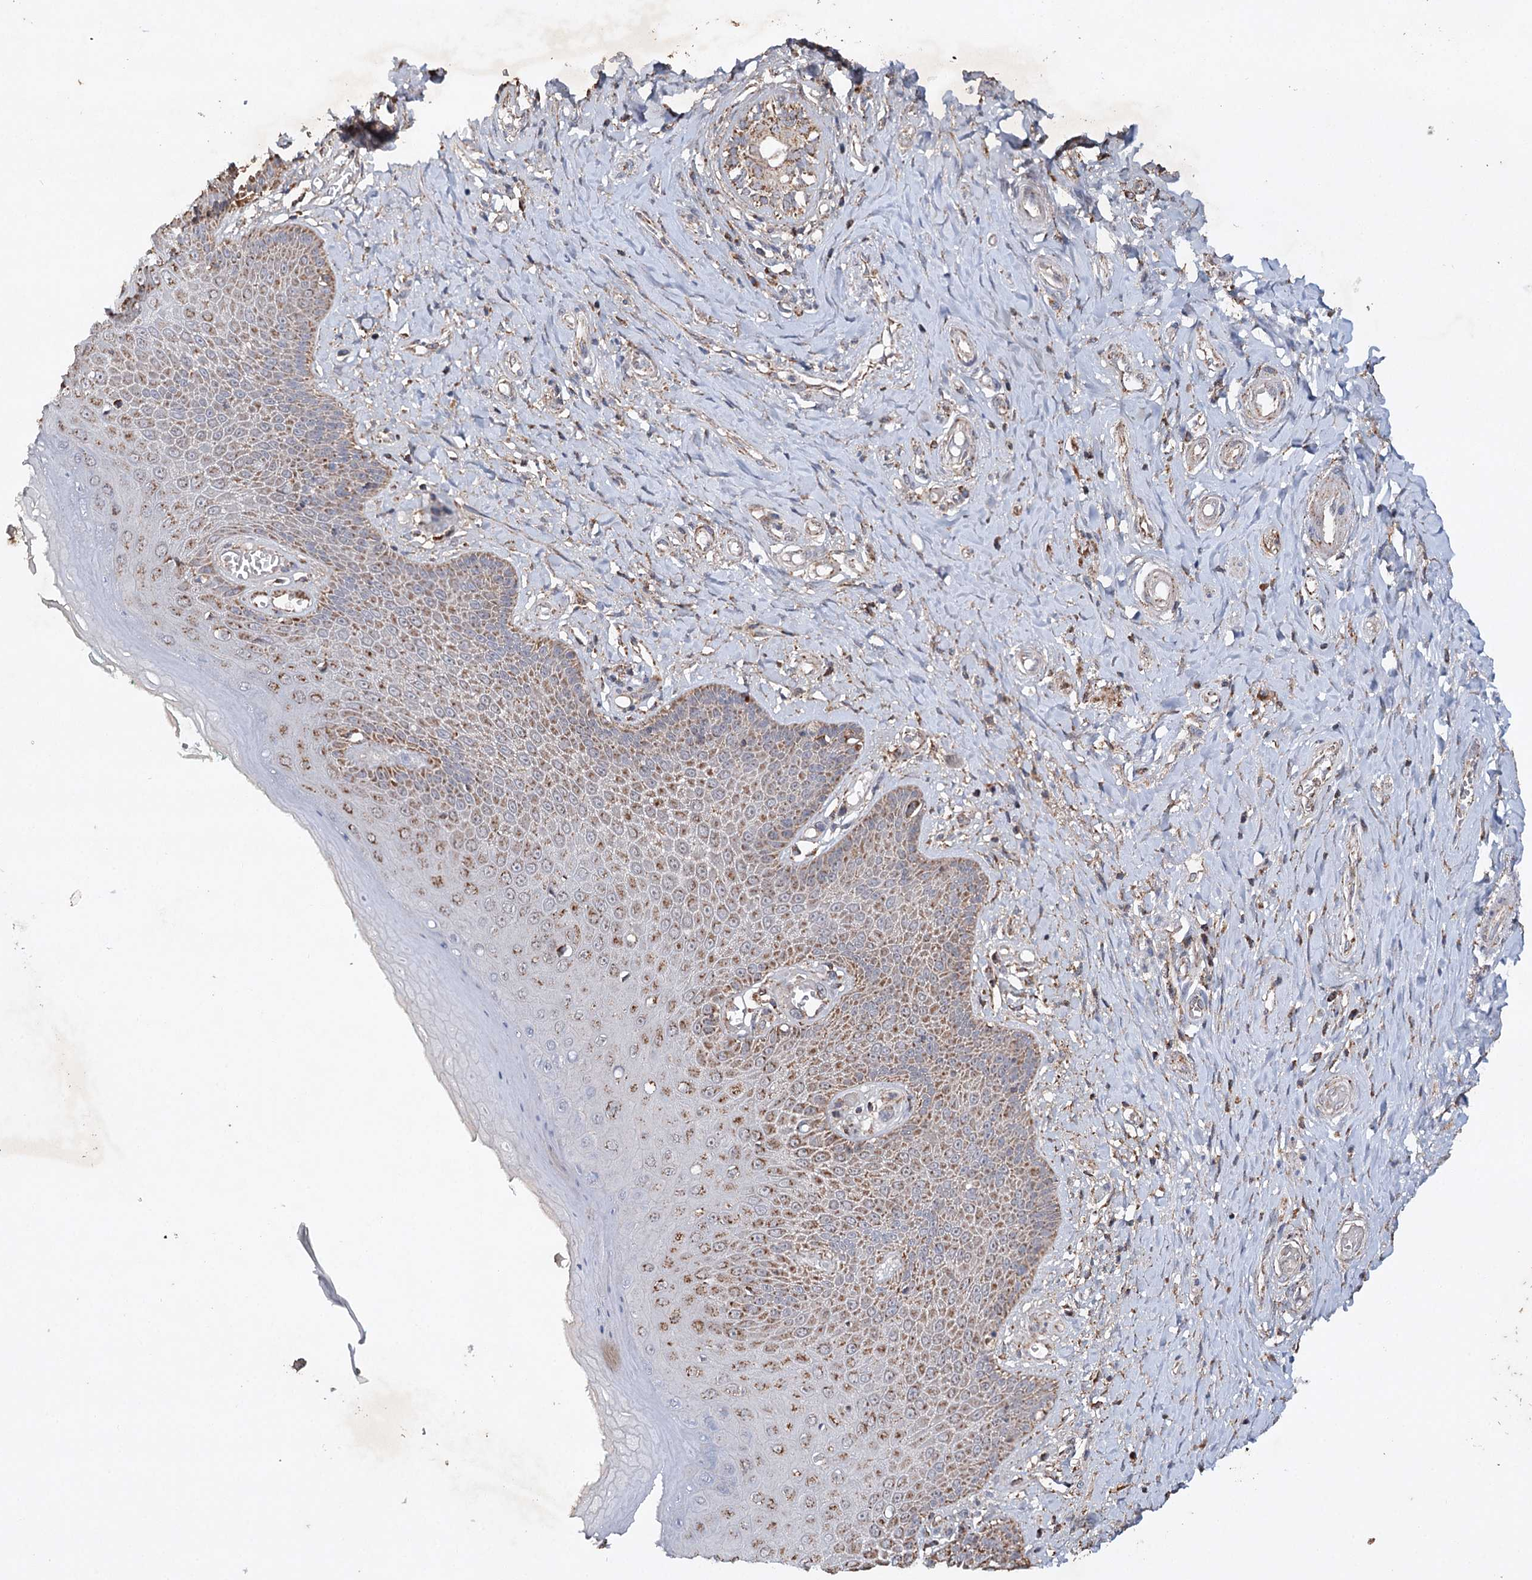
{"staining": {"intensity": "moderate", "quantity": ">75%", "location": "cytoplasmic/membranous"}, "tissue": "skin", "cell_type": "Epidermal cells", "image_type": "normal", "snomed": [{"axis": "morphology", "description": "Normal tissue, NOS"}, {"axis": "topography", "description": "Anal"}], "caption": "Protein expression analysis of benign skin displays moderate cytoplasmic/membranous positivity in about >75% of epidermal cells.", "gene": "PIK3CB", "patient": {"sex": "male", "age": 78}}